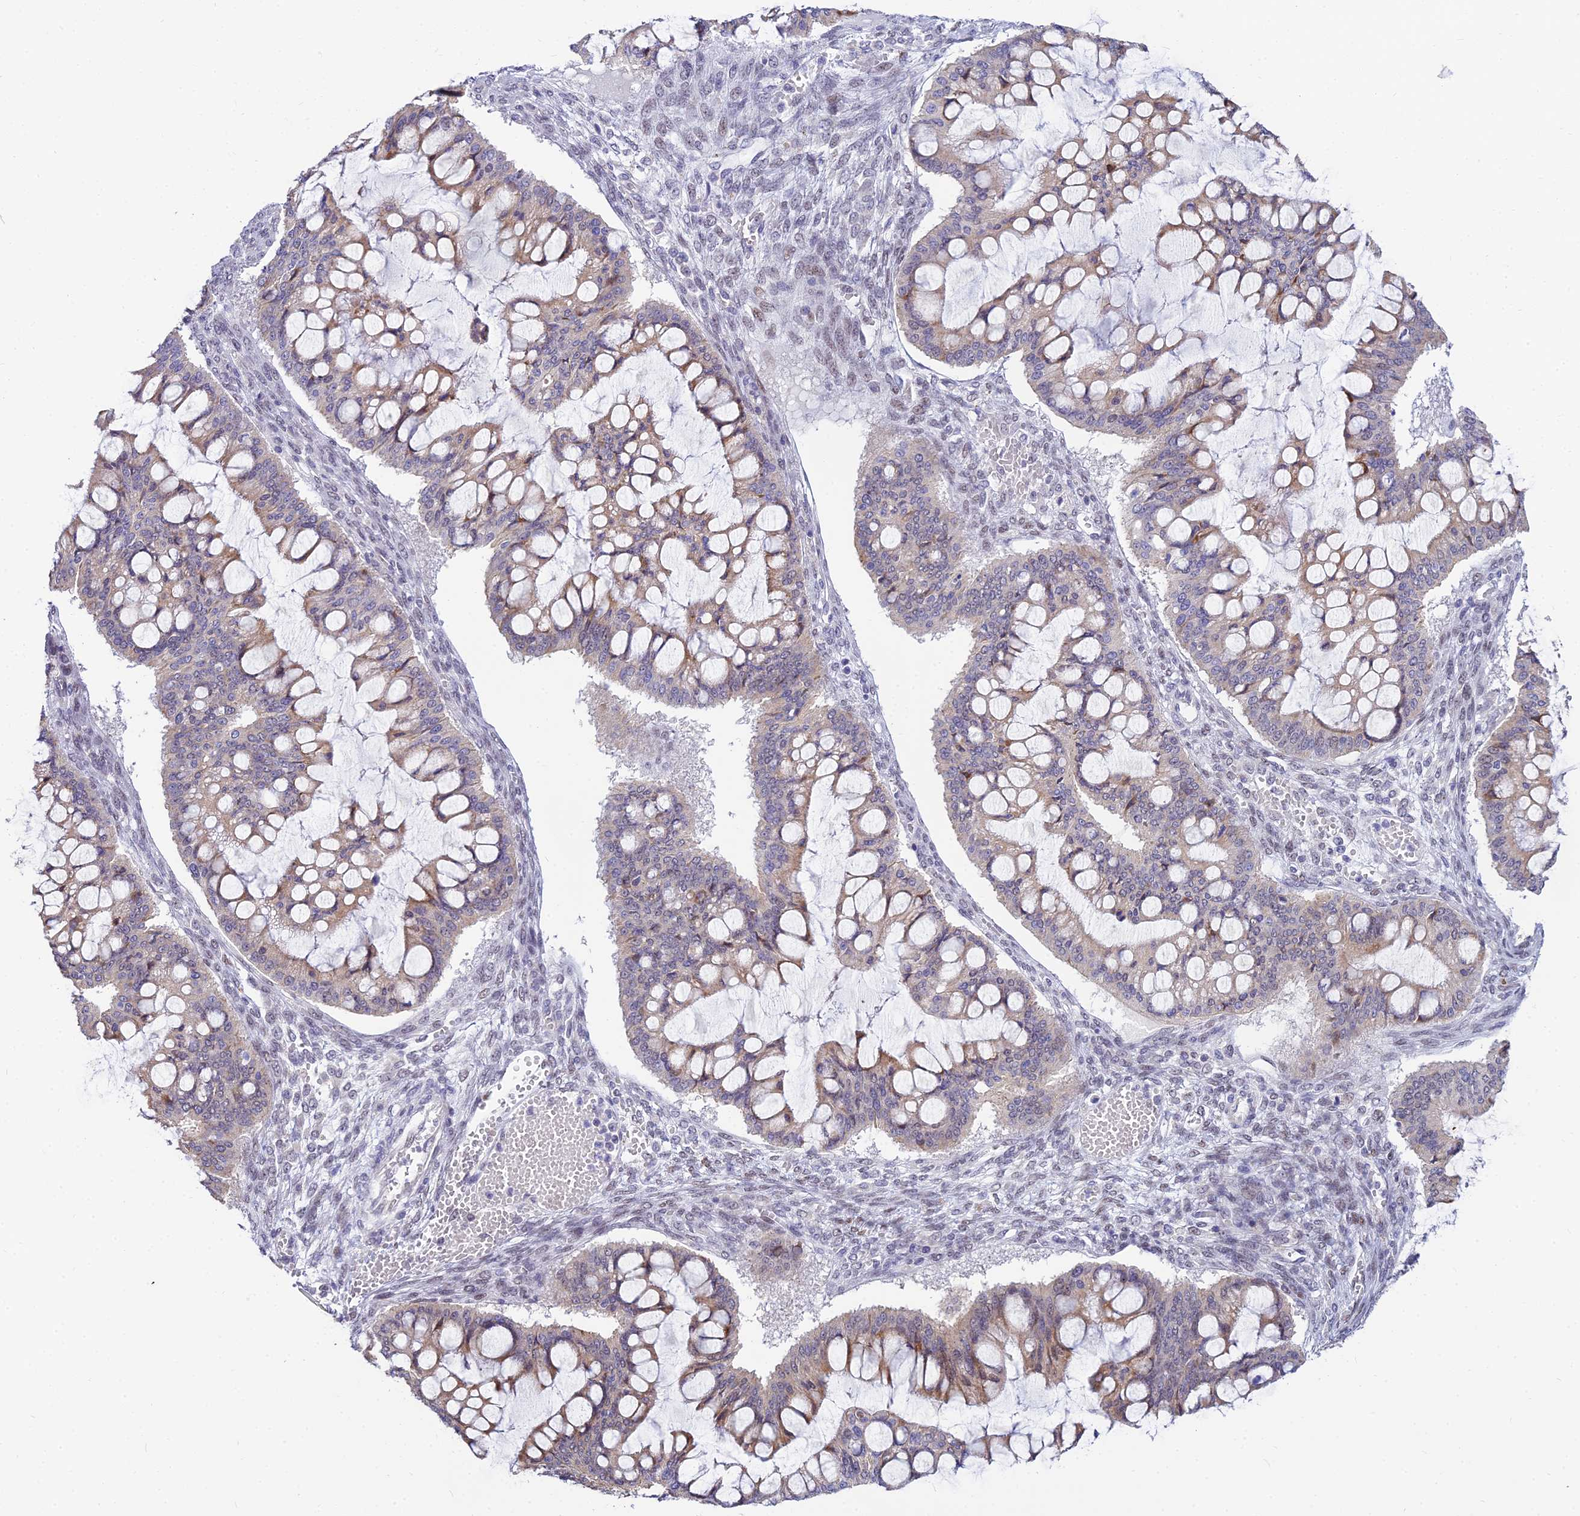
{"staining": {"intensity": "moderate", "quantity": ">75%", "location": "cytoplasmic/membranous"}, "tissue": "ovarian cancer", "cell_type": "Tumor cells", "image_type": "cancer", "snomed": [{"axis": "morphology", "description": "Cystadenocarcinoma, mucinous, NOS"}, {"axis": "topography", "description": "Ovary"}], "caption": "Protein staining of ovarian cancer tissue reveals moderate cytoplasmic/membranous positivity in about >75% of tumor cells.", "gene": "C6orf163", "patient": {"sex": "female", "age": 73}}